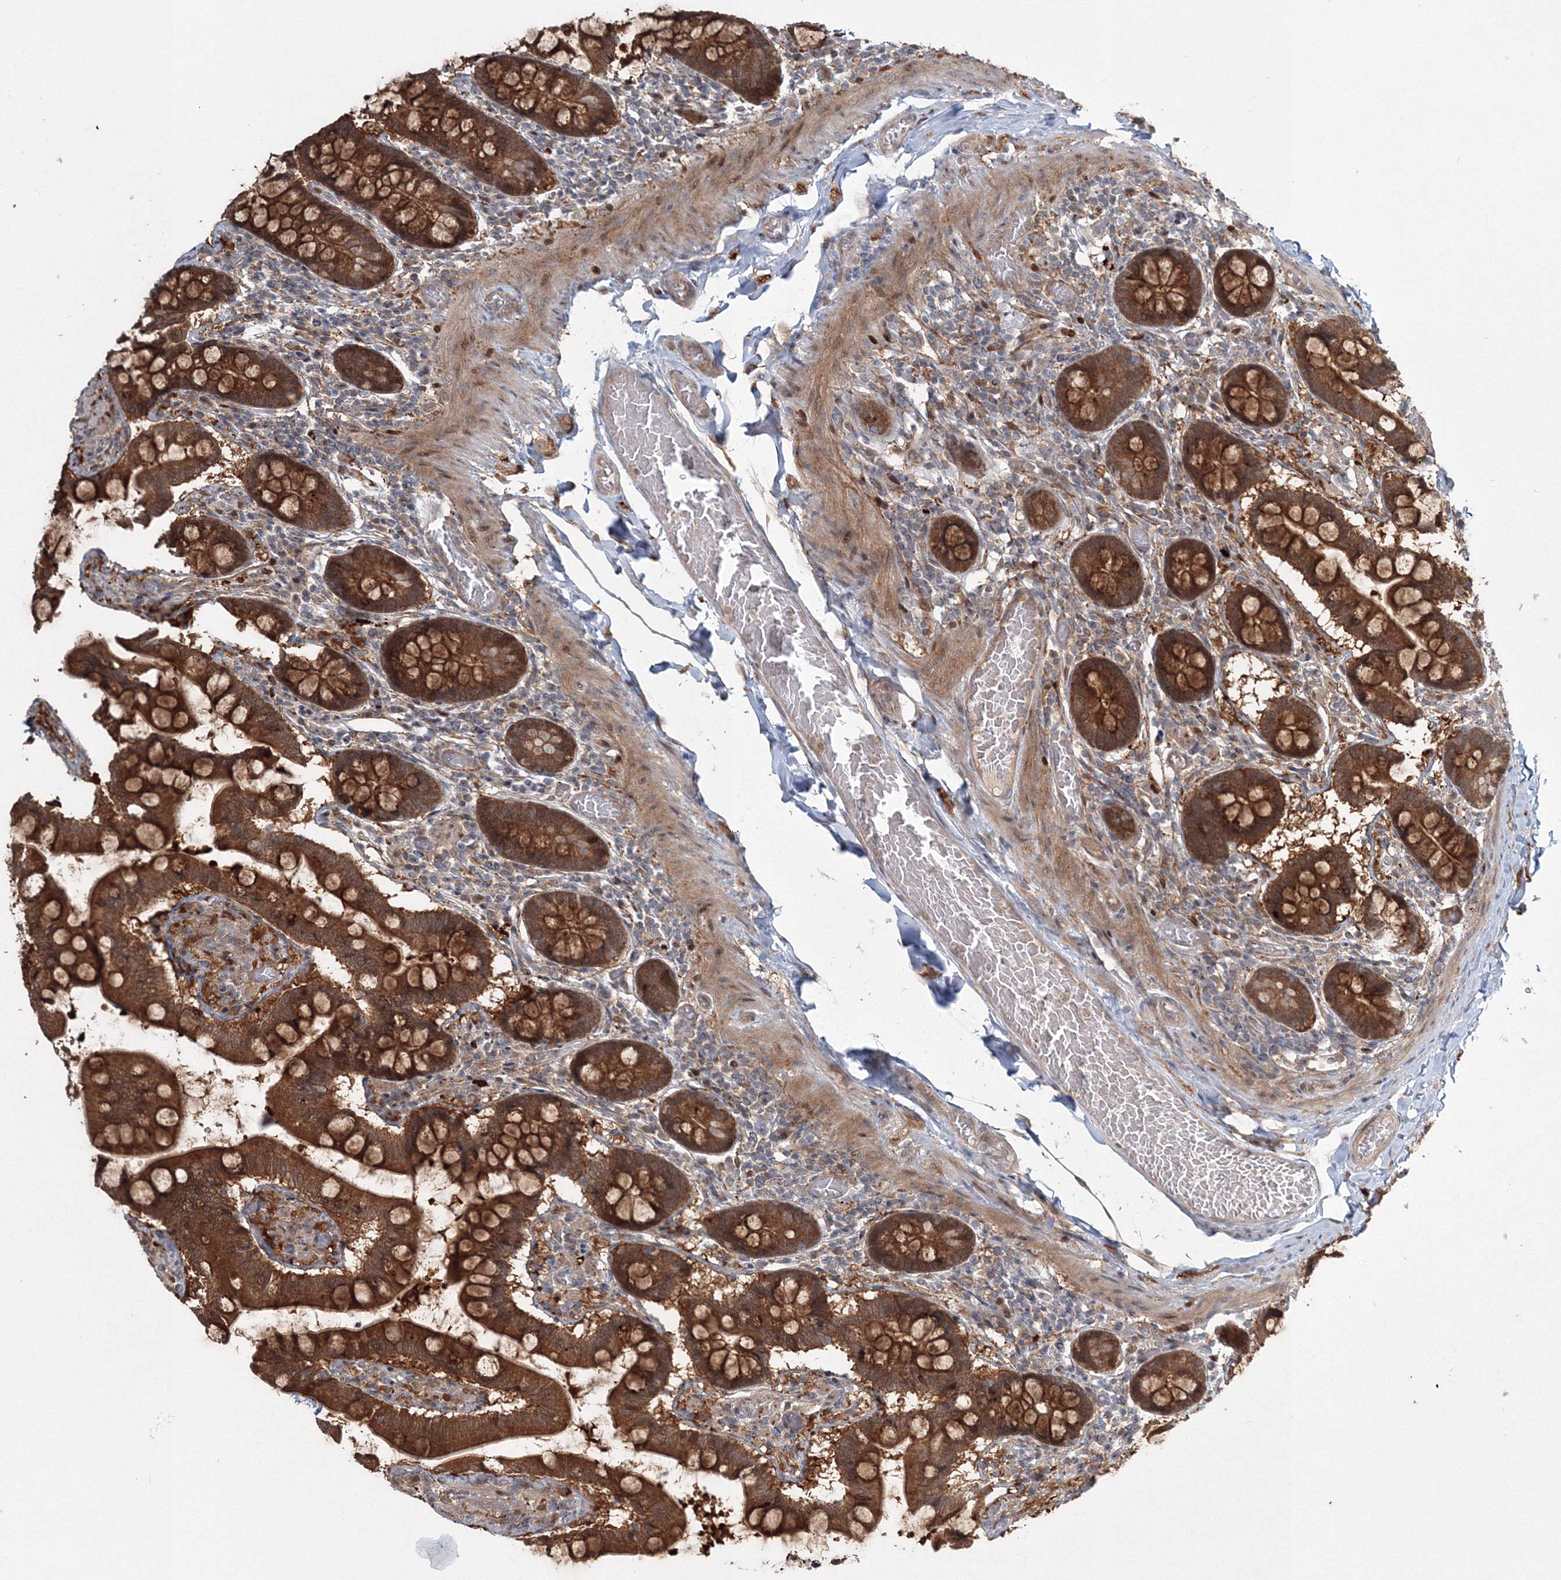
{"staining": {"intensity": "strong", "quantity": ">75%", "location": "cytoplasmic/membranous"}, "tissue": "small intestine", "cell_type": "Glandular cells", "image_type": "normal", "snomed": [{"axis": "morphology", "description": "Normal tissue, NOS"}, {"axis": "topography", "description": "Small intestine"}], "caption": "Immunohistochemical staining of normal human small intestine demonstrates strong cytoplasmic/membranous protein positivity in approximately >75% of glandular cells. (DAB = brown stain, brightfield microscopy at high magnification).", "gene": "MKRN2", "patient": {"sex": "male", "age": 41}}